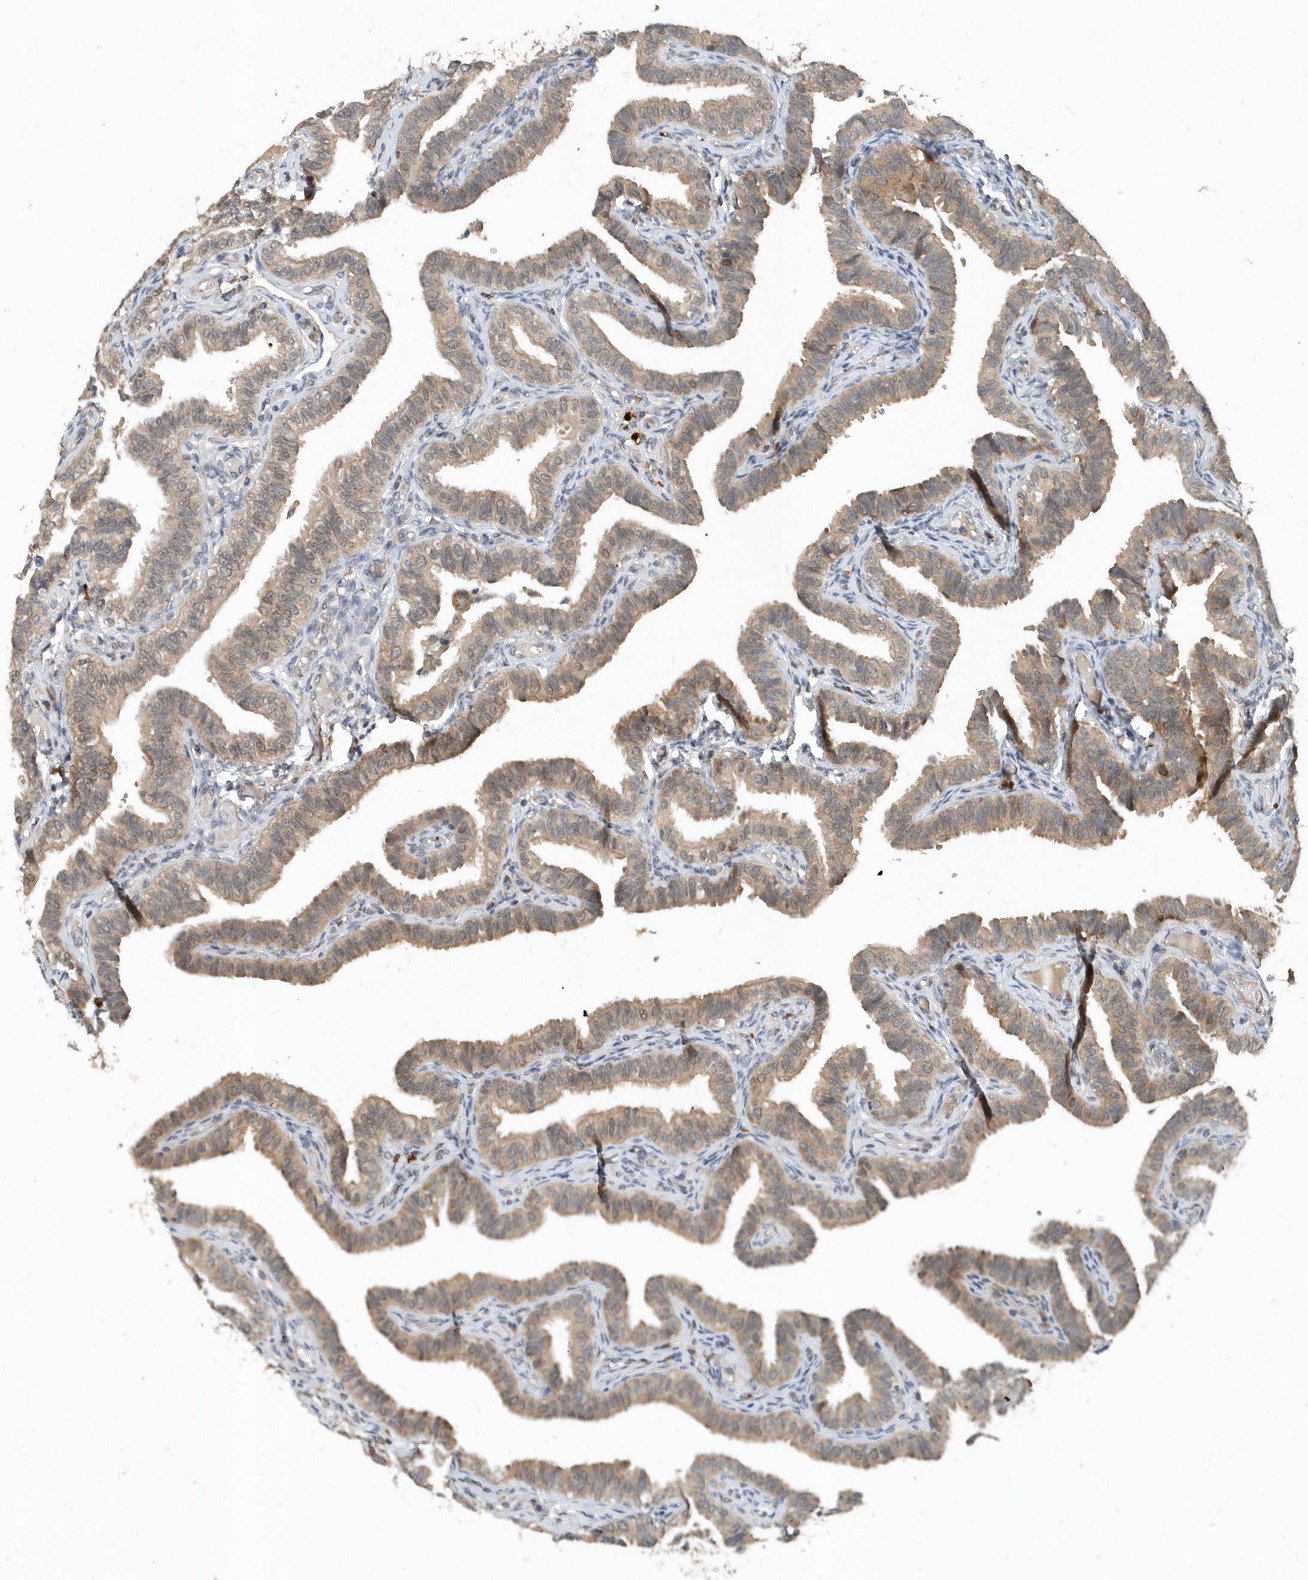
{"staining": {"intensity": "weak", "quantity": "25%-75%", "location": "cytoplasmic/membranous"}, "tissue": "fallopian tube", "cell_type": "Glandular cells", "image_type": "normal", "snomed": [{"axis": "morphology", "description": "Normal tissue, NOS"}, {"axis": "topography", "description": "Fallopian tube"}], "caption": "Protein staining demonstrates weak cytoplasmic/membranous expression in approximately 25%-75% of glandular cells in unremarkable fallopian tube. (DAB IHC with brightfield microscopy, high magnification).", "gene": "SCFD2", "patient": {"sex": "female", "age": 39}}